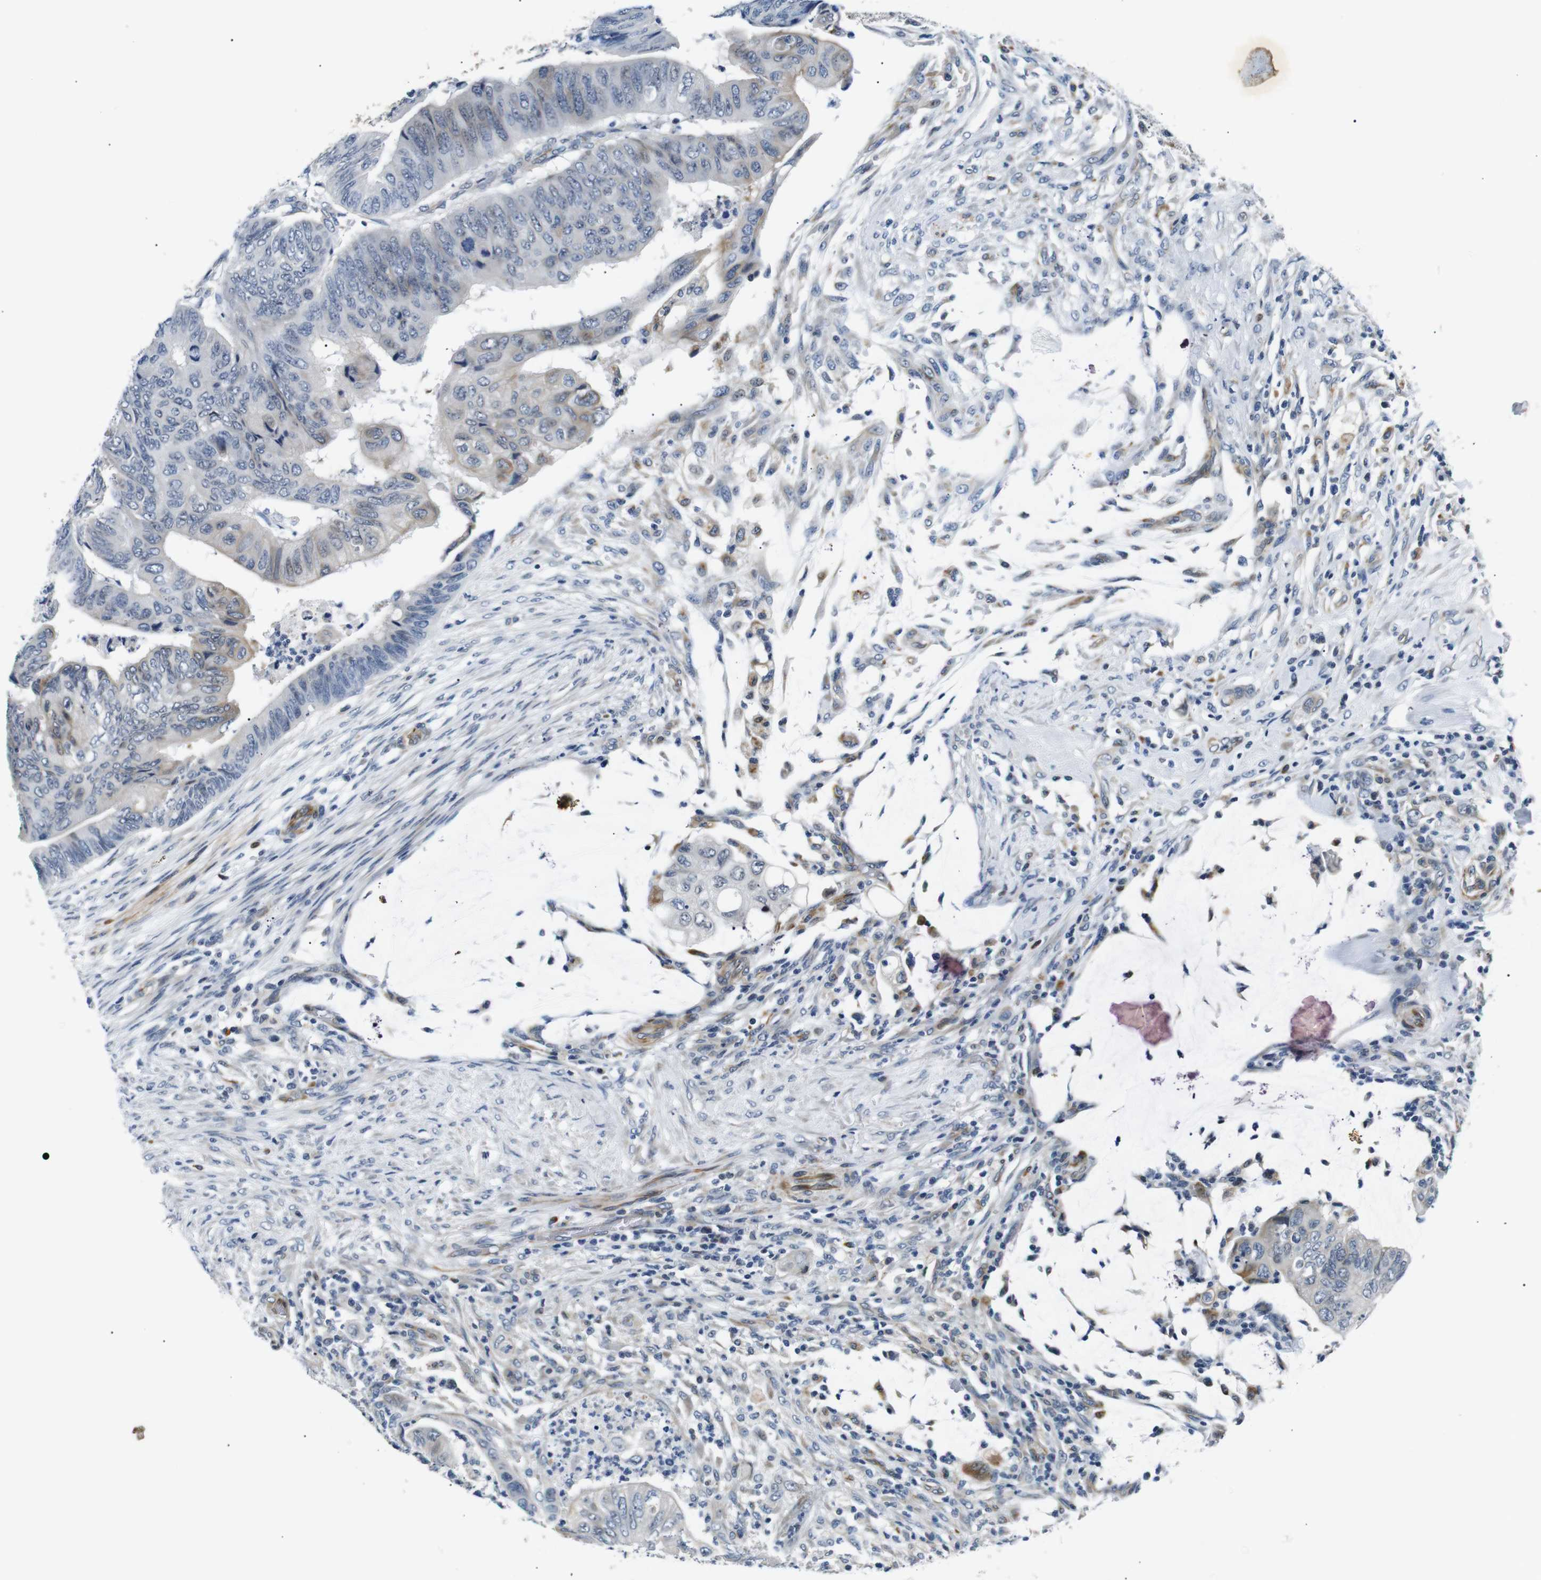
{"staining": {"intensity": "weak", "quantity": "<25%", "location": "cytoplasmic/membranous"}, "tissue": "colorectal cancer", "cell_type": "Tumor cells", "image_type": "cancer", "snomed": [{"axis": "morphology", "description": "Normal tissue, NOS"}, {"axis": "morphology", "description": "Adenocarcinoma, NOS"}, {"axis": "topography", "description": "Rectum"}, {"axis": "topography", "description": "Peripheral nerve tissue"}], "caption": "Colorectal cancer (adenocarcinoma) was stained to show a protein in brown. There is no significant expression in tumor cells.", "gene": "TAFA1", "patient": {"sex": "male", "age": 92}}